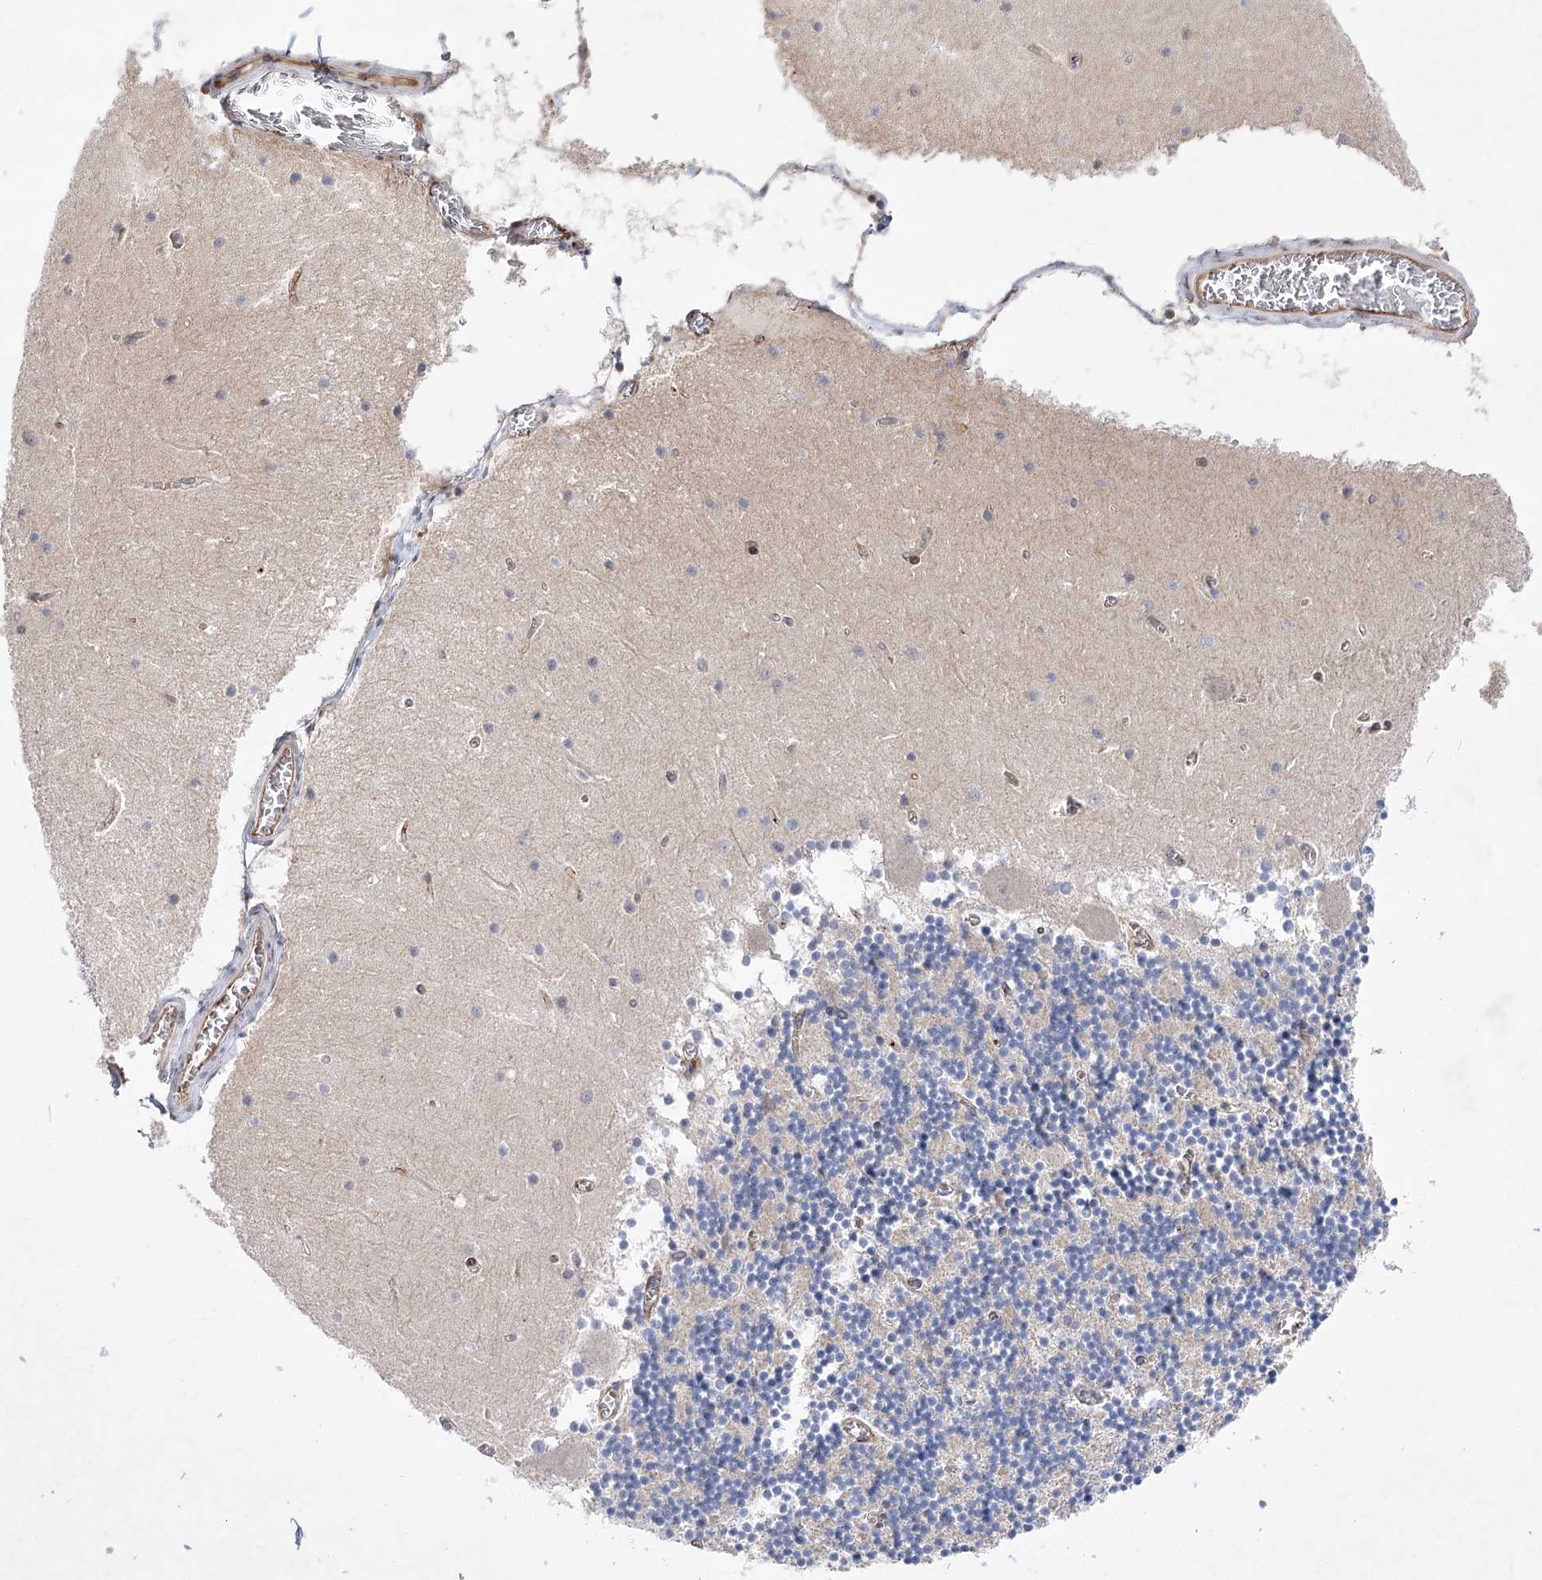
{"staining": {"intensity": "negative", "quantity": "none", "location": "none"}, "tissue": "cerebellum", "cell_type": "Cells in granular layer", "image_type": "normal", "snomed": [{"axis": "morphology", "description": "Normal tissue, NOS"}, {"axis": "topography", "description": "Cerebellum"}], "caption": "Histopathology image shows no protein expression in cells in granular layer of normal cerebellum.", "gene": "ARHGAP31", "patient": {"sex": "female", "age": 28}}